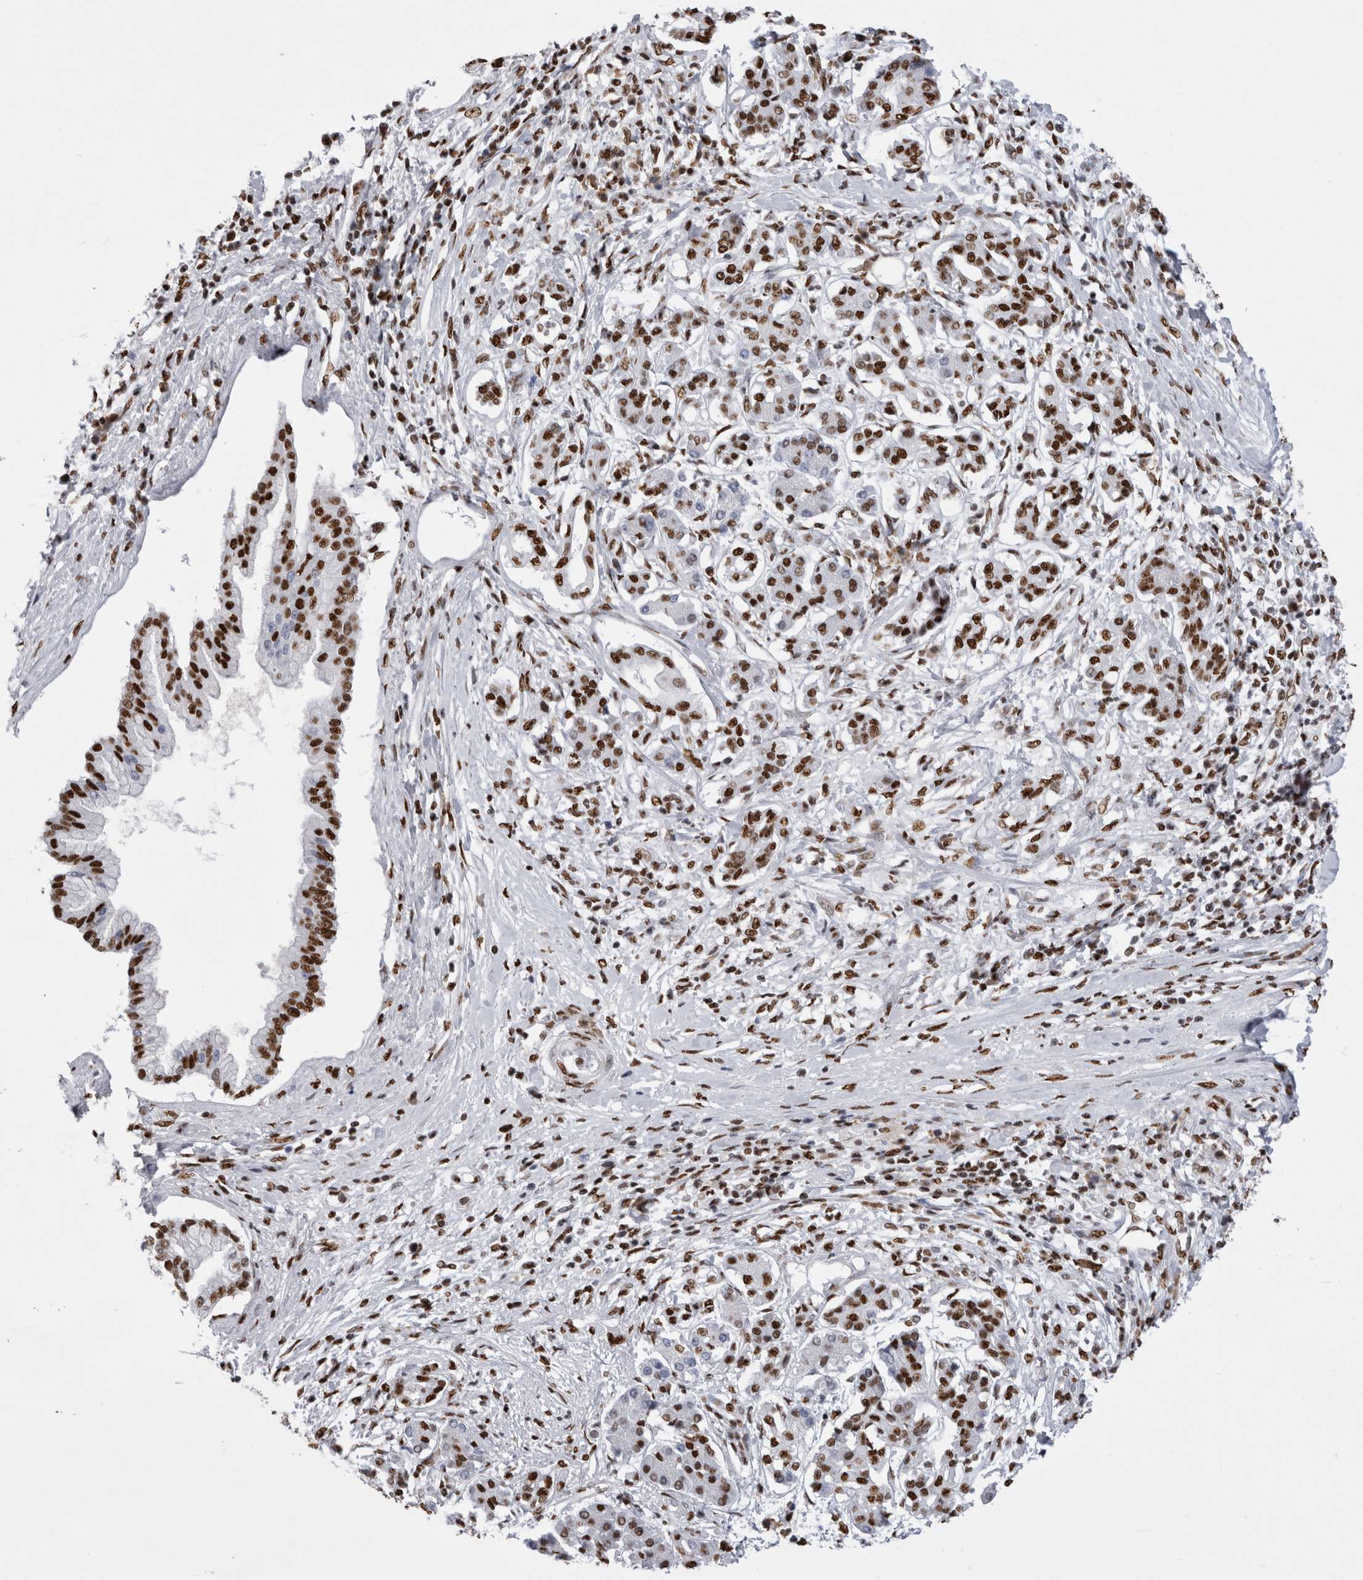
{"staining": {"intensity": "strong", "quantity": "25%-75%", "location": "nuclear"}, "tissue": "pancreatic cancer", "cell_type": "Tumor cells", "image_type": "cancer", "snomed": [{"axis": "morphology", "description": "Adenocarcinoma, NOS"}, {"axis": "topography", "description": "Pancreas"}], "caption": "Immunohistochemical staining of human pancreatic adenocarcinoma reveals high levels of strong nuclear staining in approximately 25%-75% of tumor cells.", "gene": "ALPK3", "patient": {"sex": "female", "age": 56}}